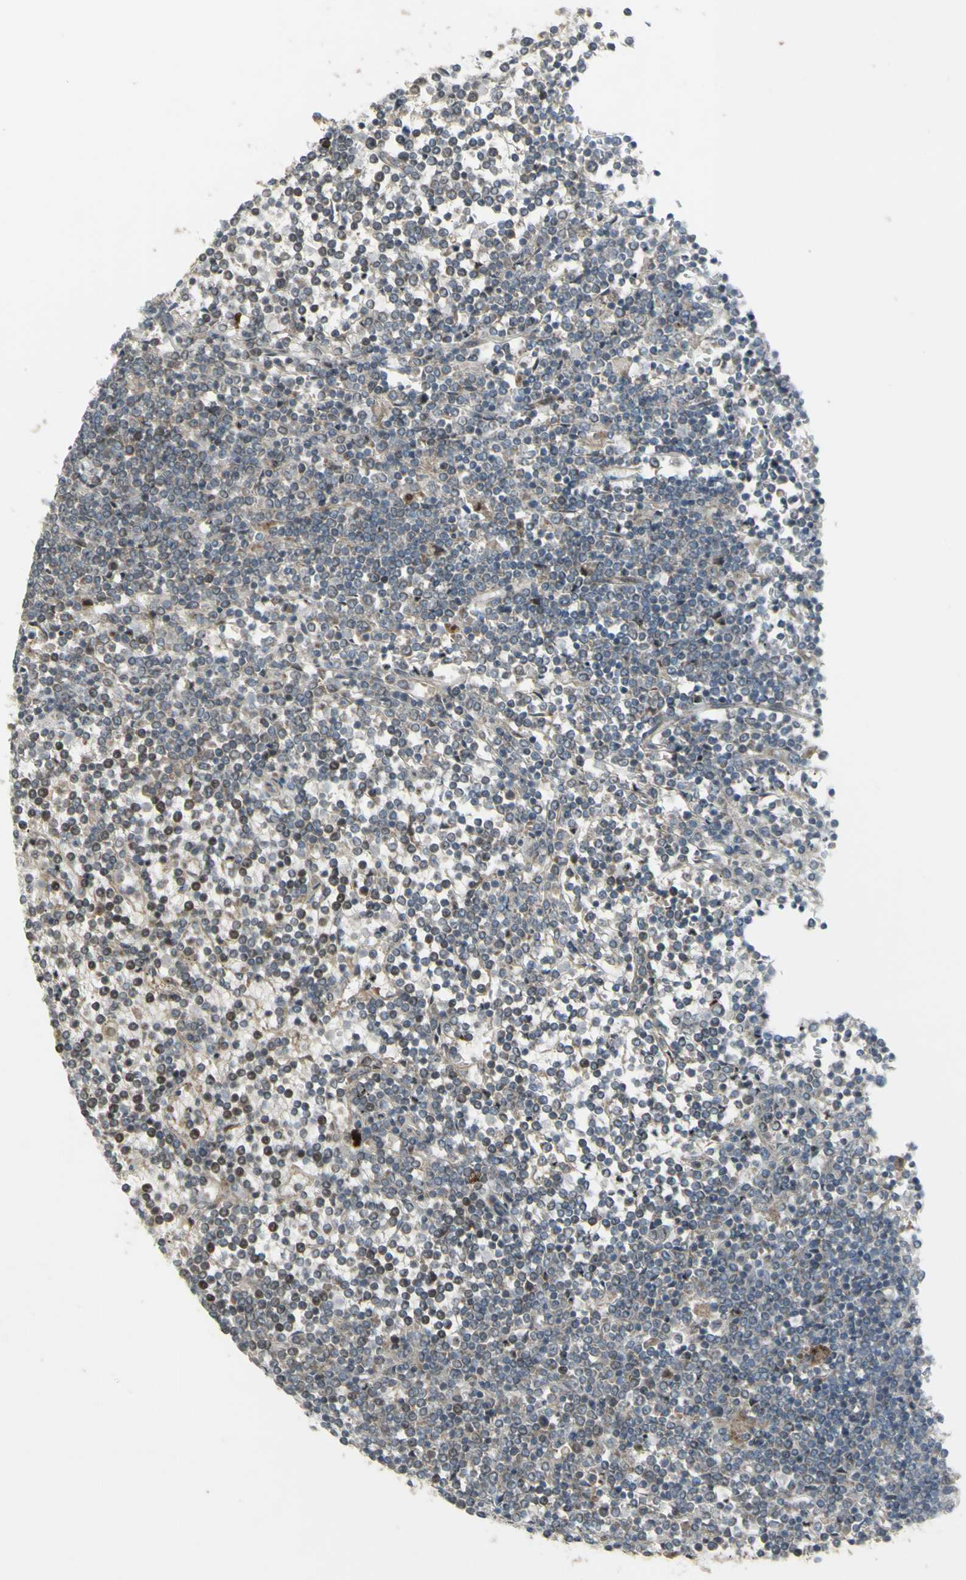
{"staining": {"intensity": "weak", "quantity": ">75%", "location": "cytoplasmic/membranous"}, "tissue": "lymphoma", "cell_type": "Tumor cells", "image_type": "cancer", "snomed": [{"axis": "morphology", "description": "Malignant lymphoma, non-Hodgkin's type, Low grade"}, {"axis": "topography", "description": "Spleen"}], "caption": "Lymphoma stained with a protein marker shows weak staining in tumor cells.", "gene": "GRAMD1B", "patient": {"sex": "female", "age": 19}}